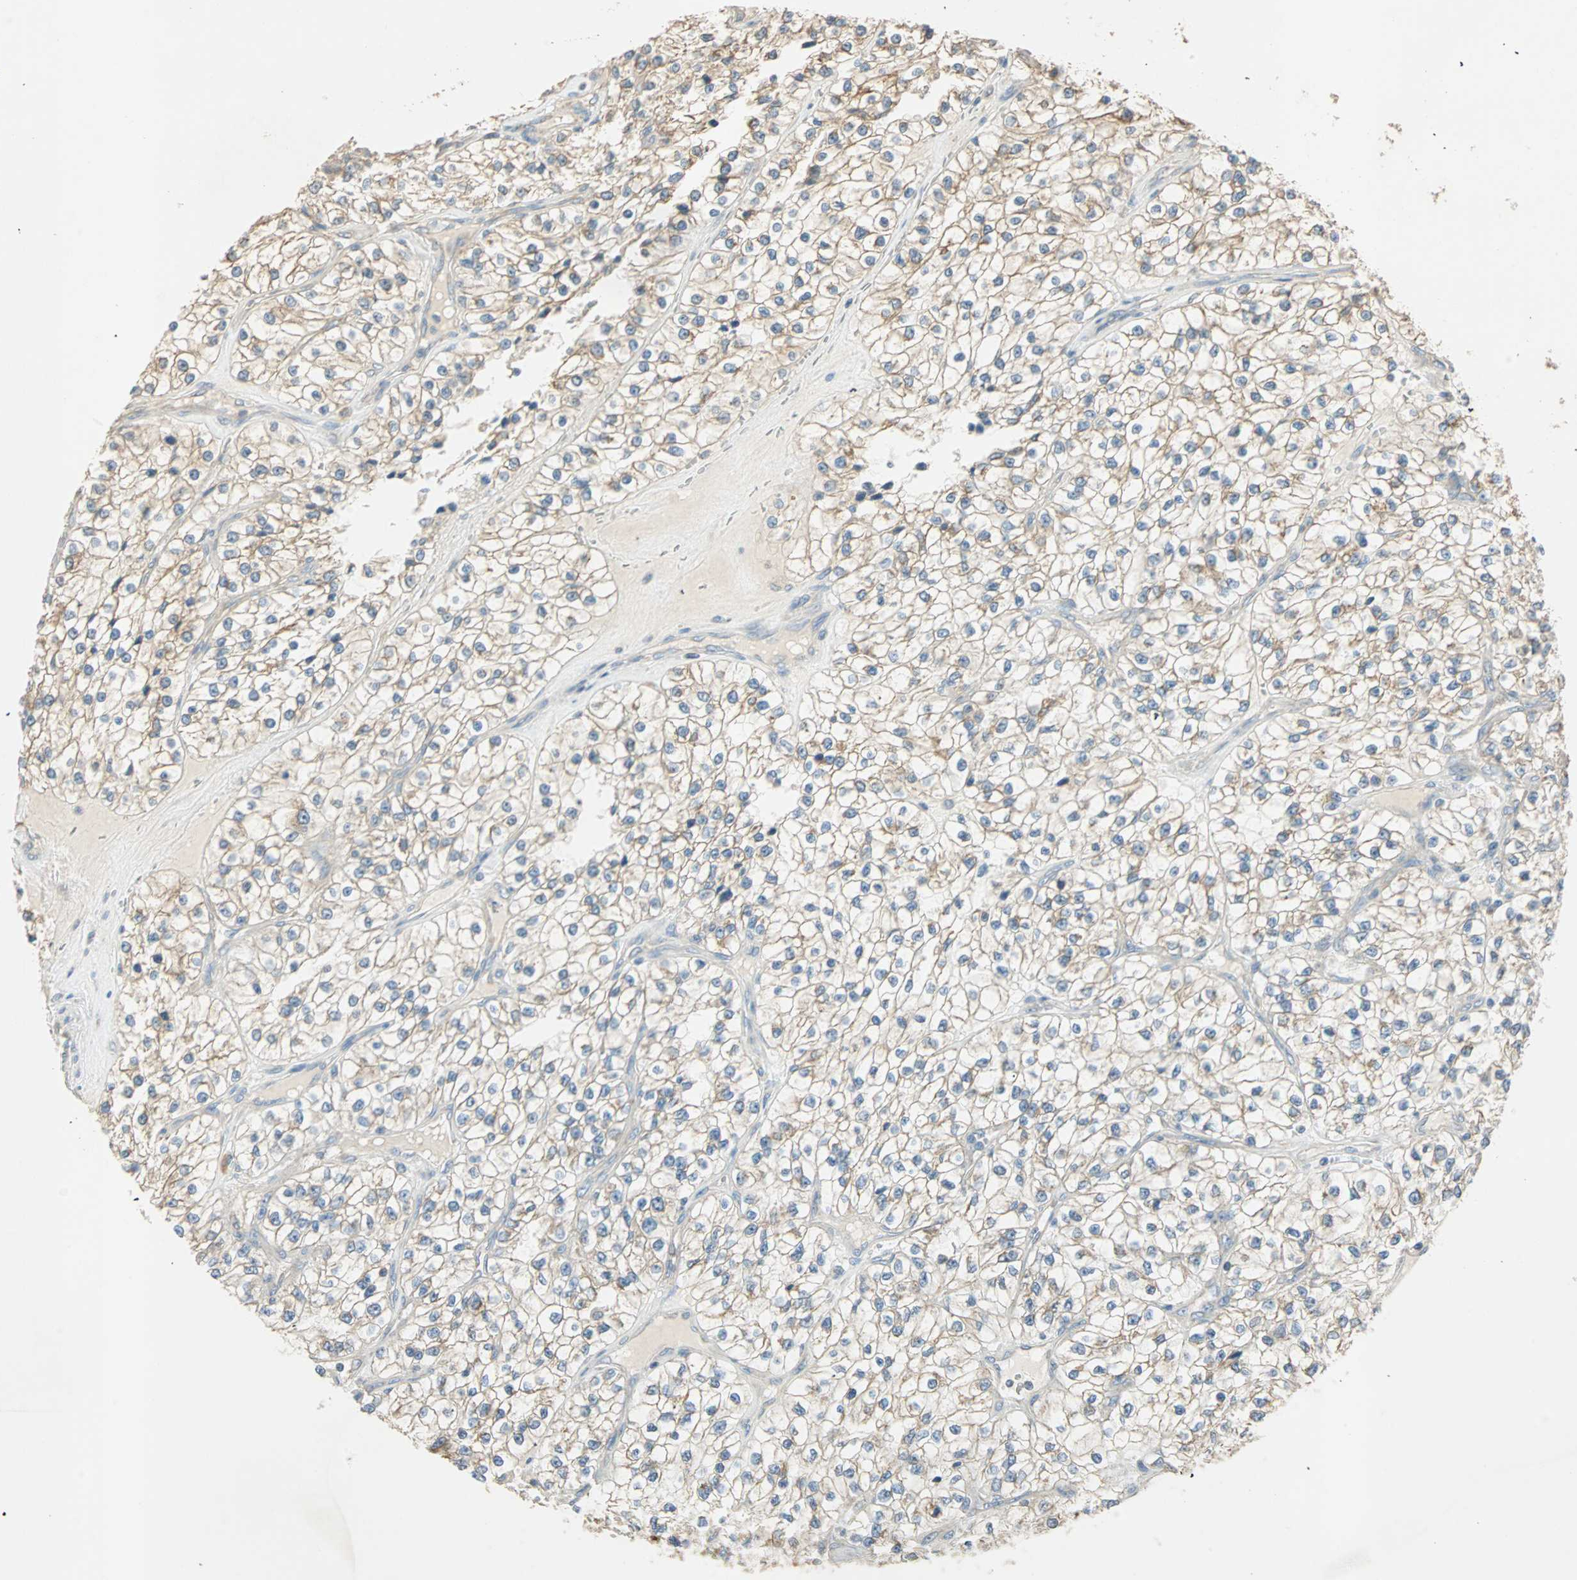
{"staining": {"intensity": "weak", "quantity": "25%-75%", "location": "cytoplasmic/membranous"}, "tissue": "renal cancer", "cell_type": "Tumor cells", "image_type": "cancer", "snomed": [{"axis": "morphology", "description": "Adenocarcinoma, NOS"}, {"axis": "topography", "description": "Kidney"}], "caption": "Immunohistochemistry staining of renal cancer, which shows low levels of weak cytoplasmic/membranous expression in about 25%-75% of tumor cells indicating weak cytoplasmic/membranous protein expression. The staining was performed using DAB (3,3'-diaminobenzidine) (brown) for protein detection and nuclei were counterstained in hematoxylin (blue).", "gene": "RAD18", "patient": {"sex": "female", "age": 57}}